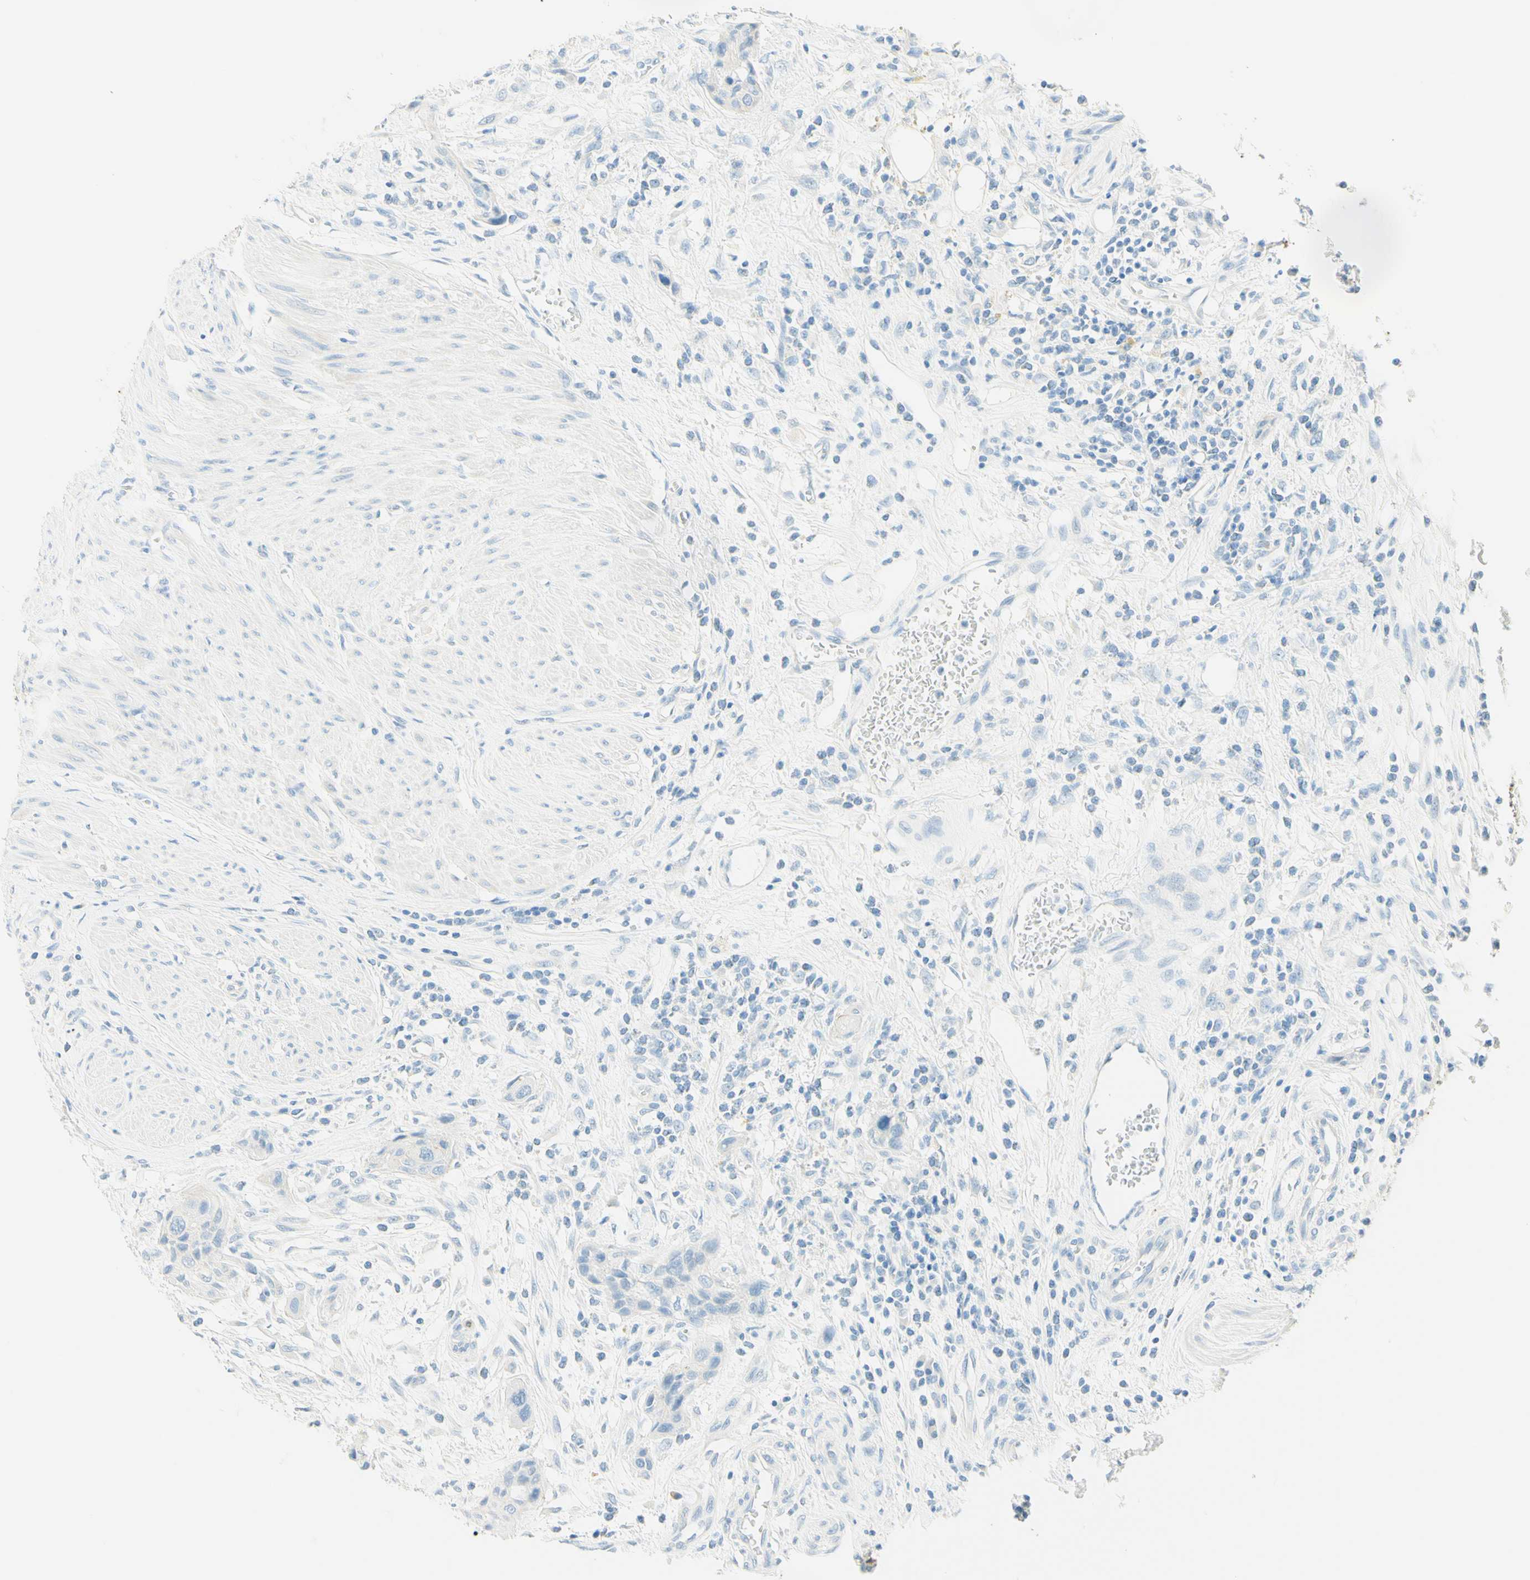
{"staining": {"intensity": "negative", "quantity": "none", "location": "none"}, "tissue": "urothelial cancer", "cell_type": "Tumor cells", "image_type": "cancer", "snomed": [{"axis": "morphology", "description": "Urothelial carcinoma, High grade"}, {"axis": "topography", "description": "Urinary bladder"}], "caption": "The photomicrograph demonstrates no staining of tumor cells in urothelial carcinoma (high-grade). Brightfield microscopy of IHC stained with DAB (brown) and hematoxylin (blue), captured at high magnification.", "gene": "TMEM132D", "patient": {"sex": "male", "age": 35}}